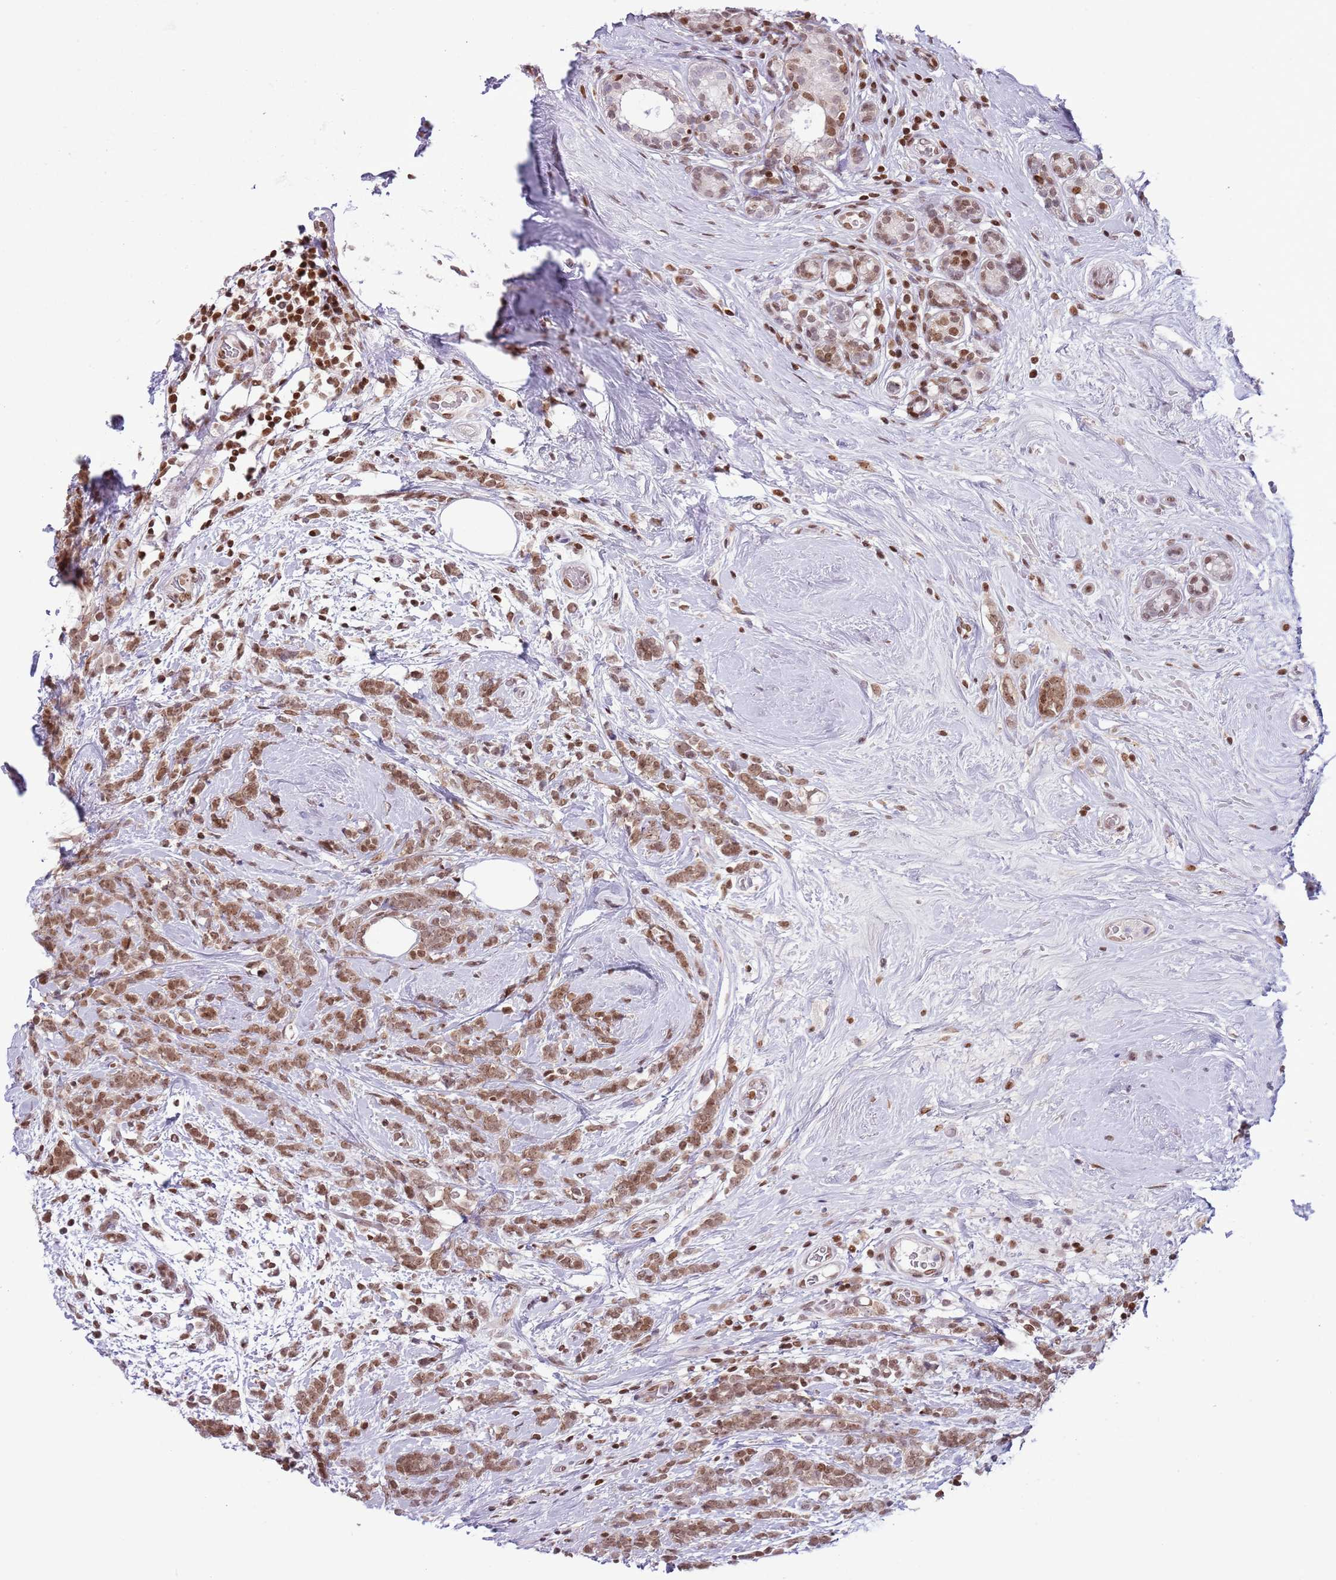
{"staining": {"intensity": "moderate", "quantity": ">75%", "location": "nuclear"}, "tissue": "breast cancer", "cell_type": "Tumor cells", "image_type": "cancer", "snomed": [{"axis": "morphology", "description": "Lobular carcinoma"}, {"axis": "topography", "description": "Breast"}], "caption": "This photomicrograph demonstrates IHC staining of human lobular carcinoma (breast), with medium moderate nuclear positivity in about >75% of tumor cells.", "gene": "SELENOH", "patient": {"sex": "female", "age": 58}}